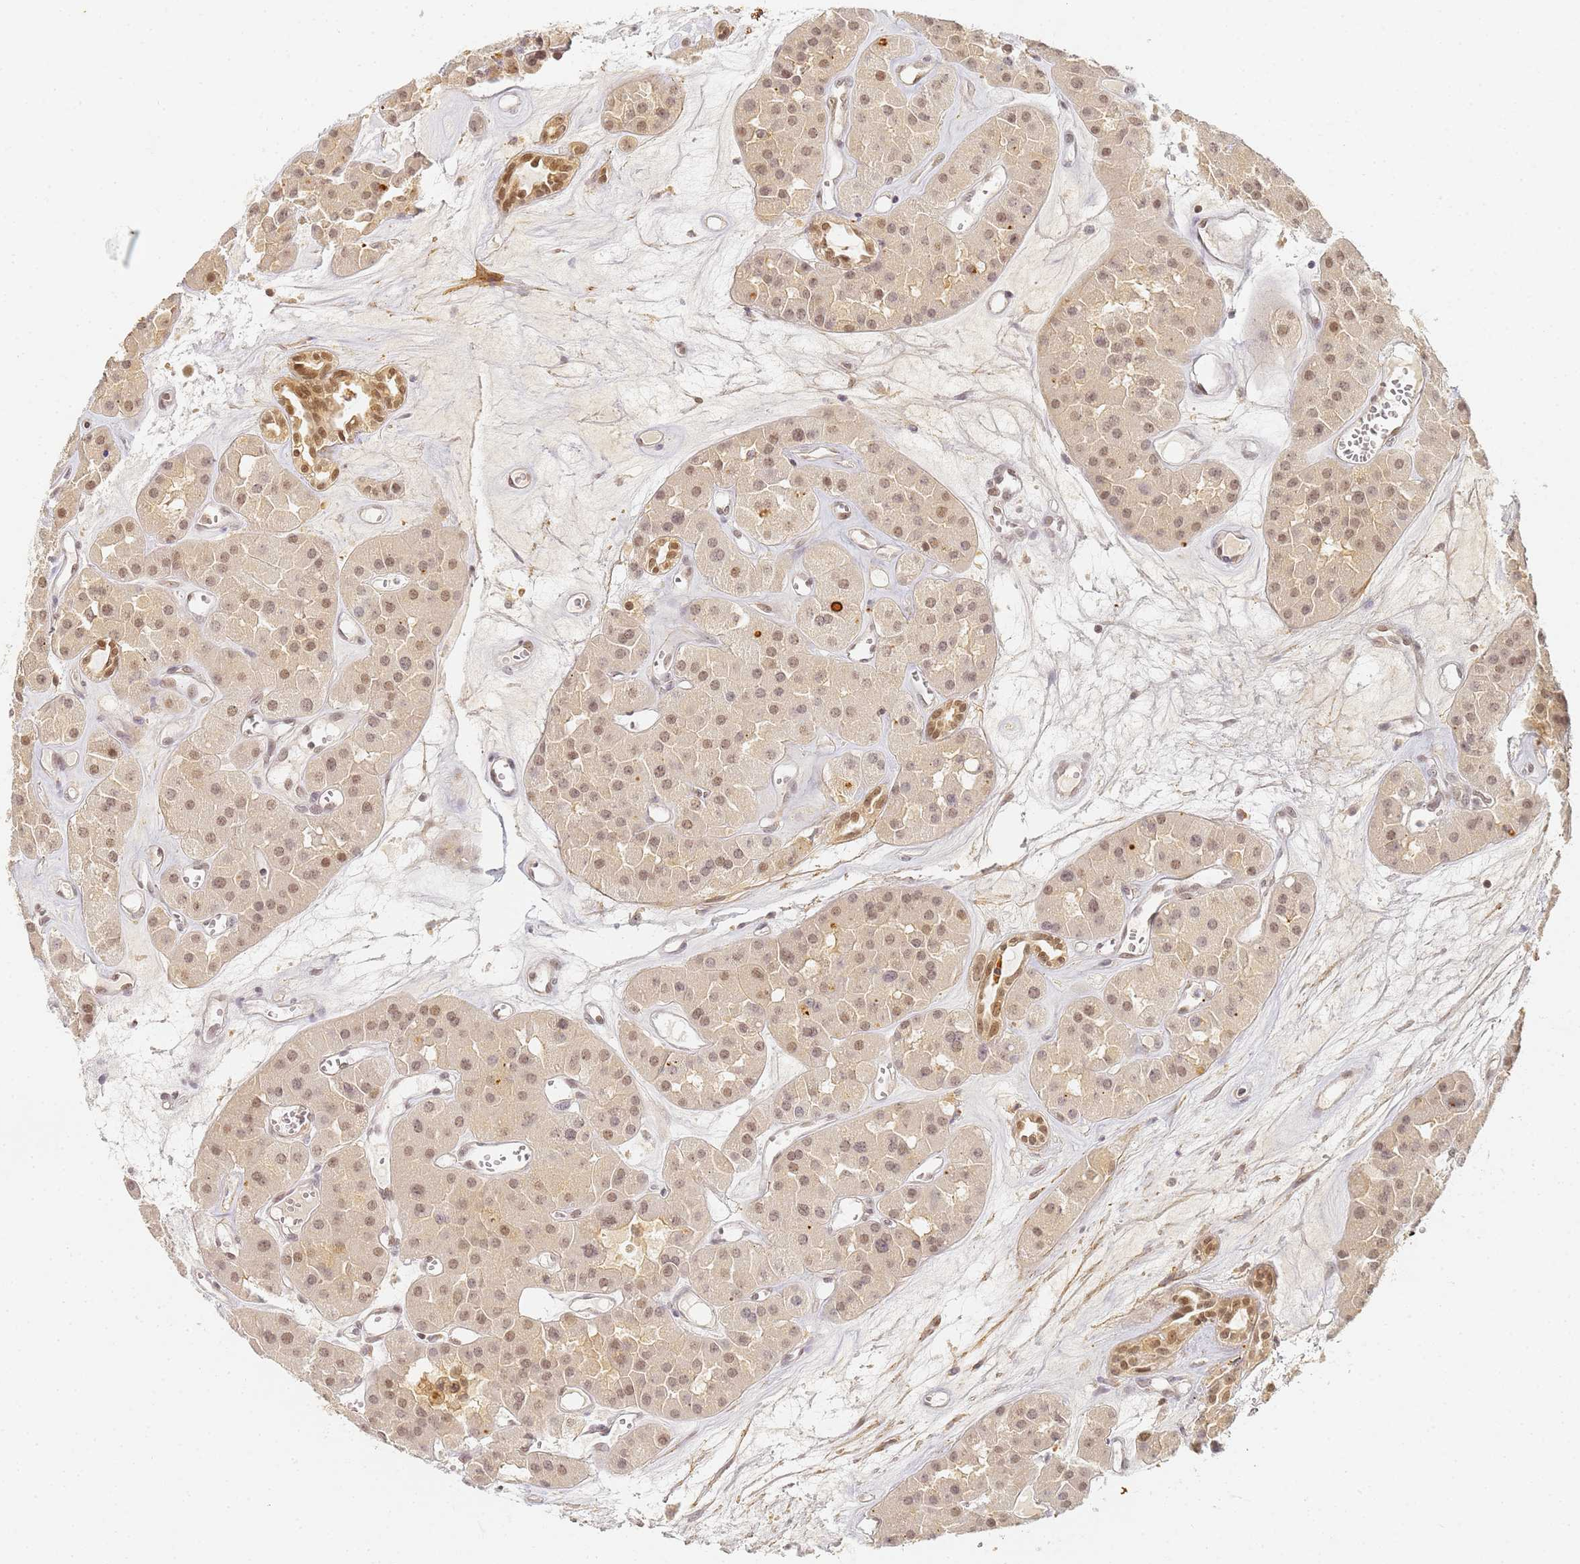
{"staining": {"intensity": "weak", "quantity": ">75%", "location": "nuclear"}, "tissue": "renal cancer", "cell_type": "Tumor cells", "image_type": "cancer", "snomed": [{"axis": "morphology", "description": "Carcinoma, NOS"}, {"axis": "topography", "description": "Kidney"}], "caption": "Human renal cancer stained for a protein (brown) demonstrates weak nuclear positive positivity in about >75% of tumor cells.", "gene": "HMCES", "patient": {"sex": "female", "age": 75}}